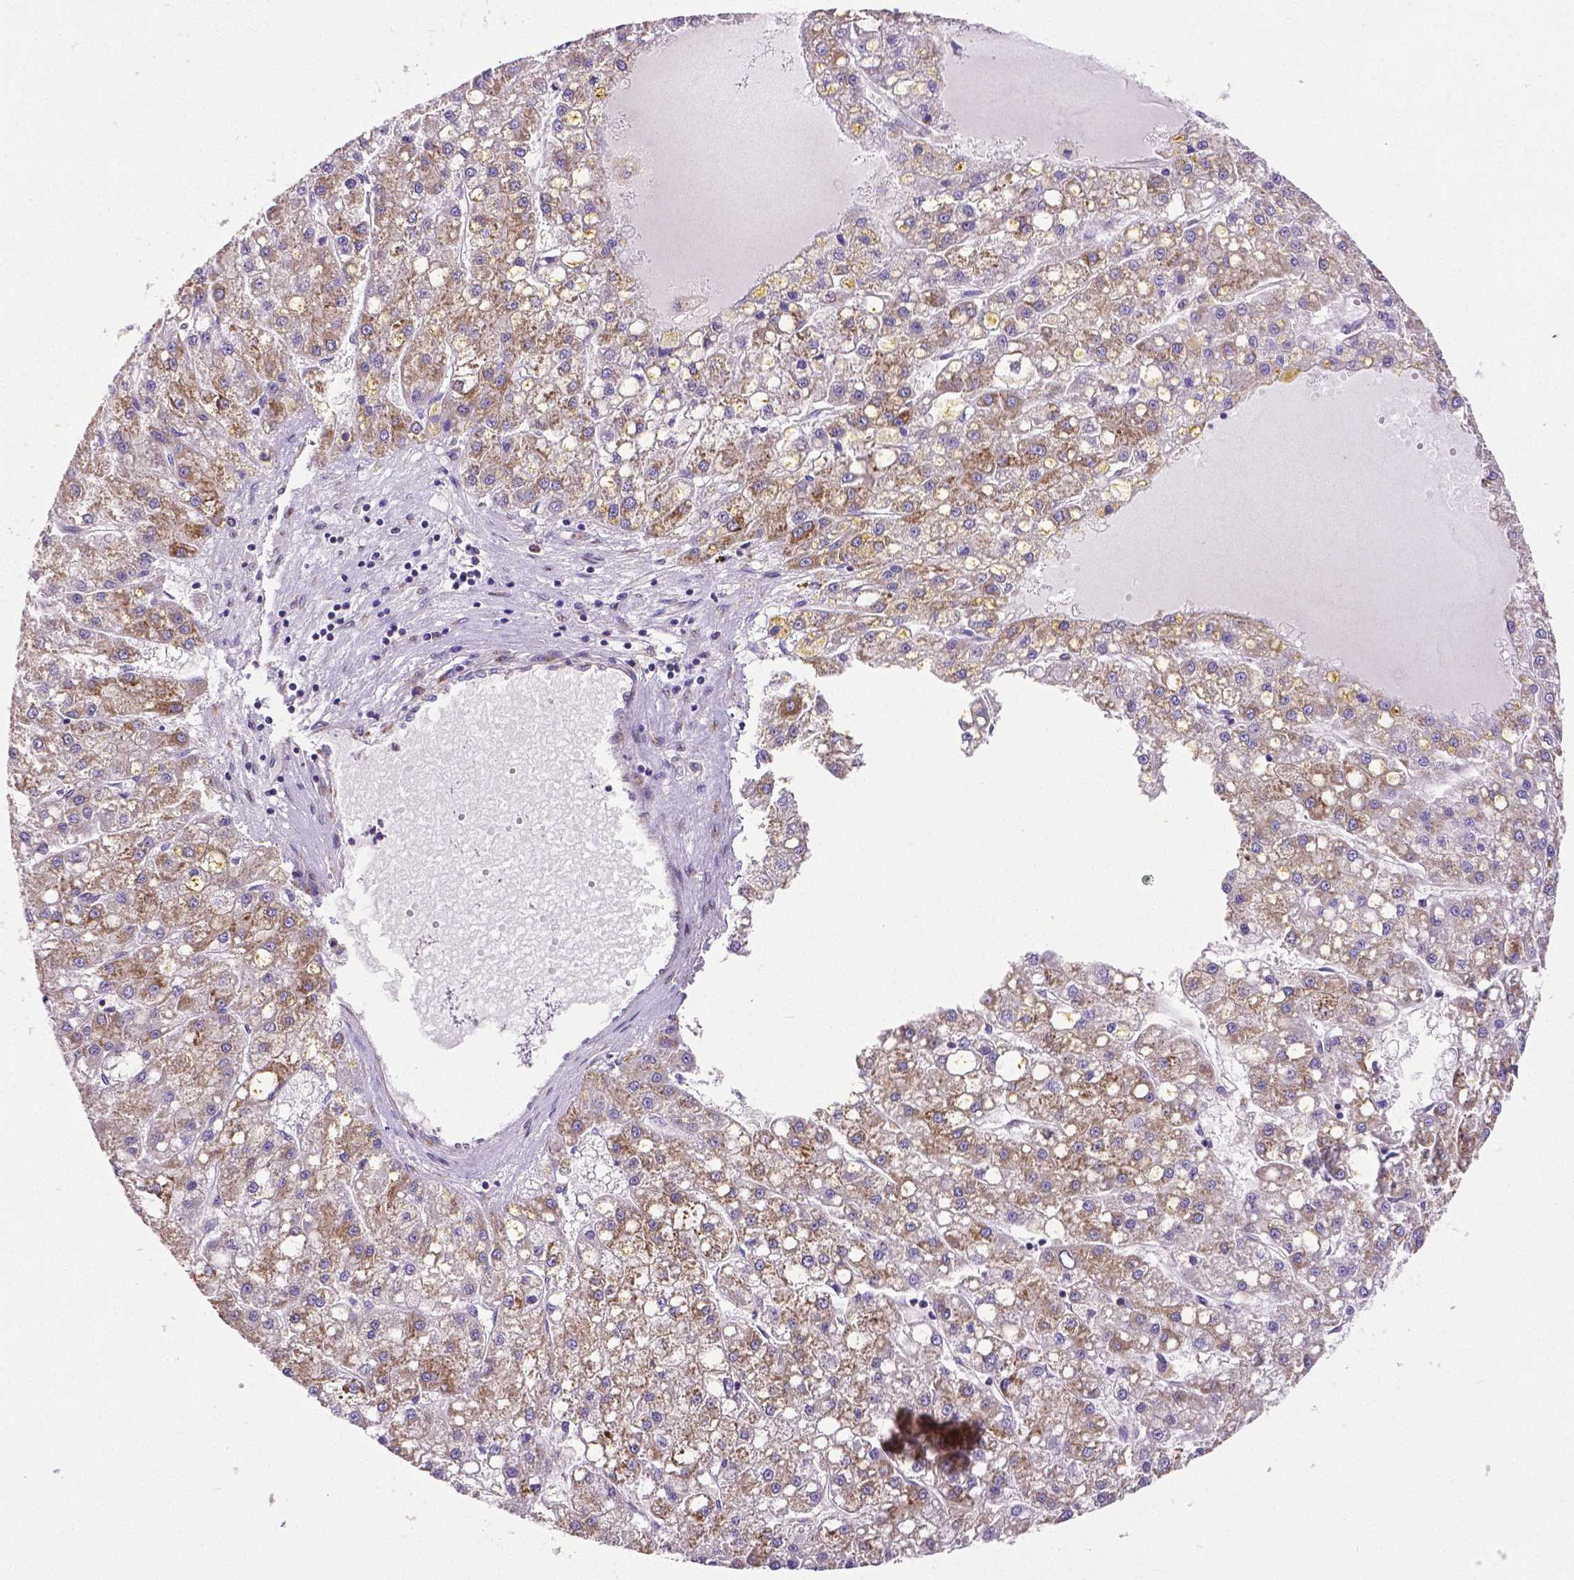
{"staining": {"intensity": "moderate", "quantity": "25%-75%", "location": "cytoplasmic/membranous"}, "tissue": "liver cancer", "cell_type": "Tumor cells", "image_type": "cancer", "snomed": [{"axis": "morphology", "description": "Carcinoma, Hepatocellular, NOS"}, {"axis": "topography", "description": "Liver"}], "caption": "Moderate cytoplasmic/membranous positivity is appreciated in approximately 25%-75% of tumor cells in liver cancer.", "gene": "MTDH", "patient": {"sex": "male", "age": 67}}